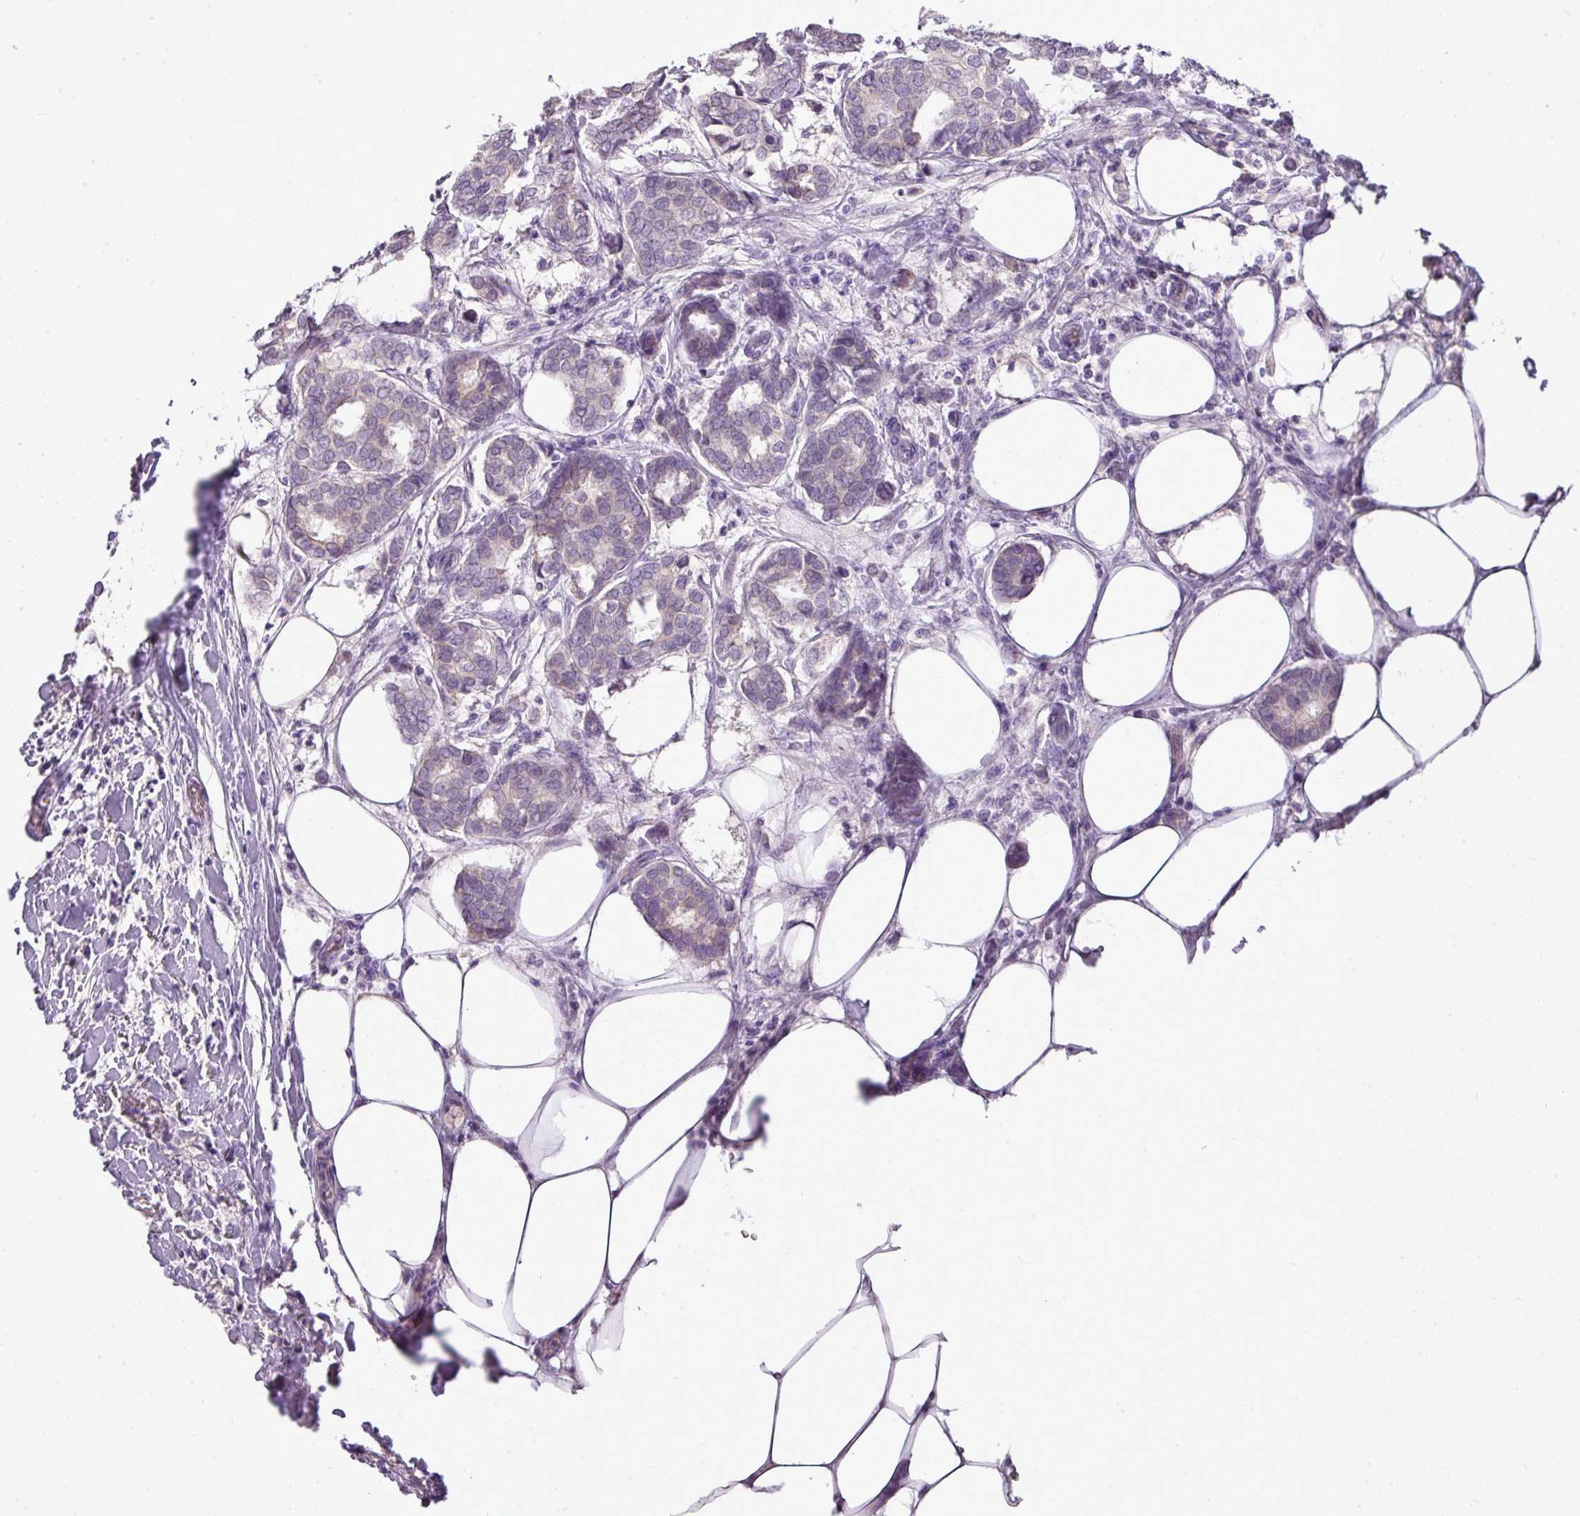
{"staining": {"intensity": "negative", "quantity": "none", "location": "none"}, "tissue": "breast cancer", "cell_type": "Tumor cells", "image_type": "cancer", "snomed": [{"axis": "morphology", "description": "Duct carcinoma"}, {"axis": "topography", "description": "Breast"}], "caption": "Micrograph shows no significant protein staining in tumor cells of breast cancer (invasive ductal carcinoma). (DAB immunohistochemistry with hematoxylin counter stain).", "gene": "BRINP2", "patient": {"sex": "female", "age": 73}}